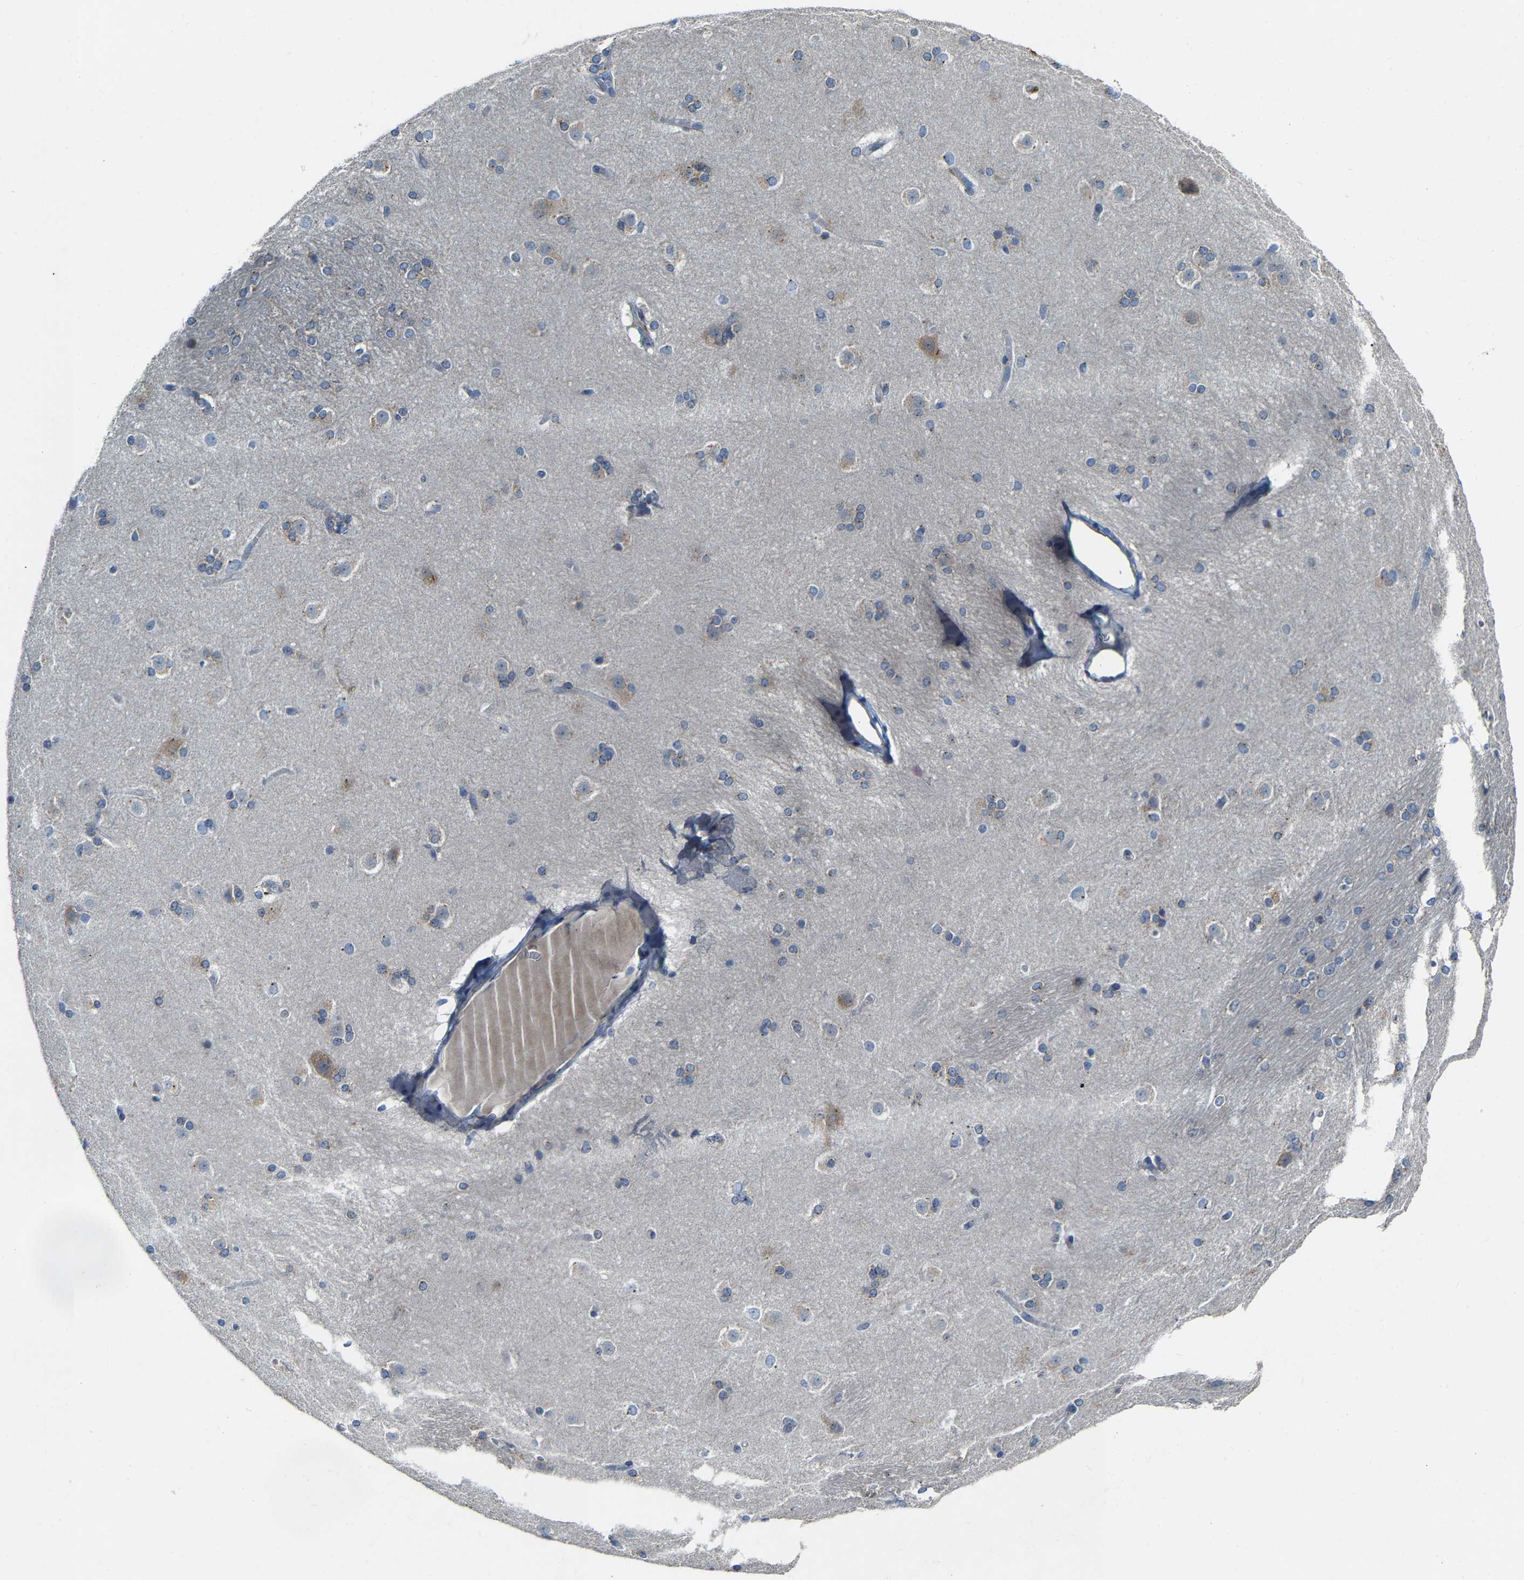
{"staining": {"intensity": "negative", "quantity": "none", "location": "none"}, "tissue": "caudate", "cell_type": "Glial cells", "image_type": "normal", "snomed": [{"axis": "morphology", "description": "Normal tissue, NOS"}, {"axis": "topography", "description": "Lateral ventricle wall"}], "caption": "Glial cells show no significant staining in benign caudate. (Brightfield microscopy of DAB (3,3'-diaminobenzidine) immunohistochemistry (IHC) at high magnification).", "gene": "PCNT", "patient": {"sex": "female", "age": 19}}